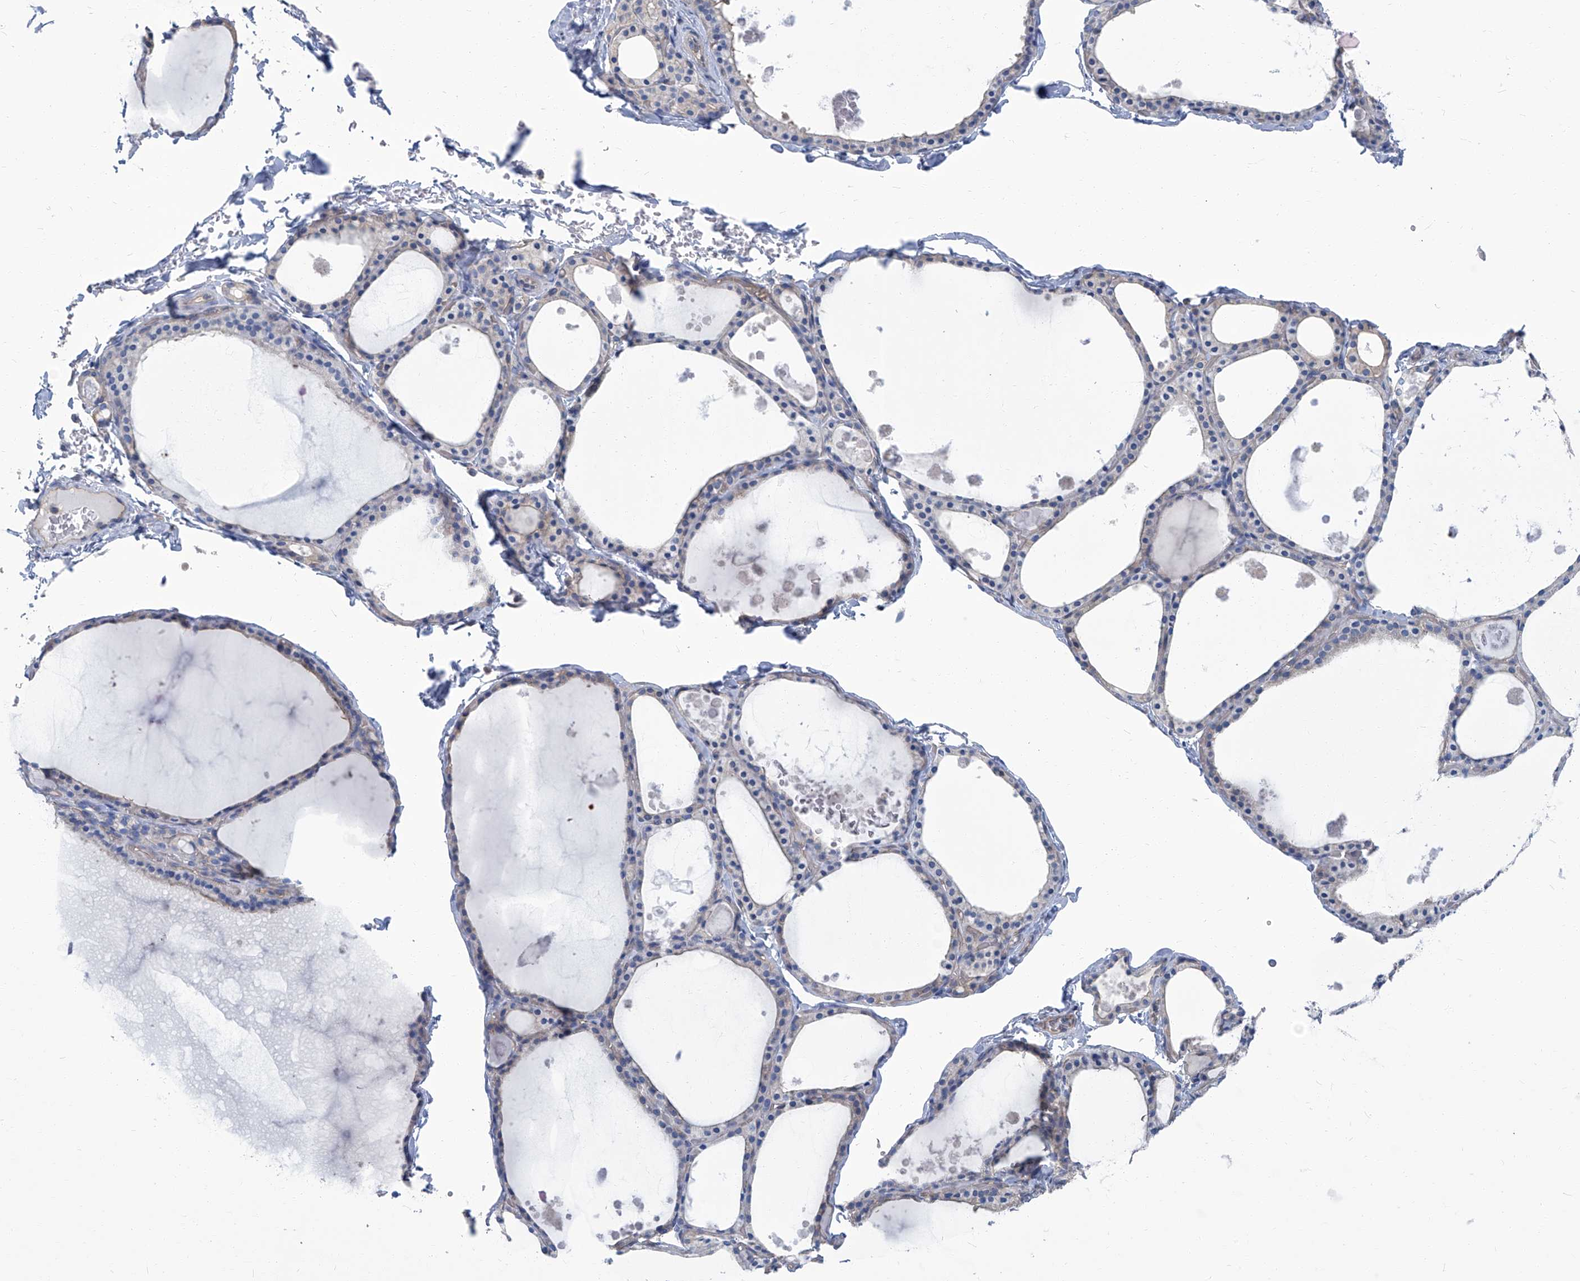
{"staining": {"intensity": "weak", "quantity": "25%-75%", "location": "cytoplasmic/membranous"}, "tissue": "thyroid gland", "cell_type": "Glandular cells", "image_type": "normal", "snomed": [{"axis": "morphology", "description": "Normal tissue, NOS"}, {"axis": "topography", "description": "Thyroid gland"}], "caption": "Approximately 25%-75% of glandular cells in normal human thyroid gland display weak cytoplasmic/membranous protein expression as visualized by brown immunohistochemical staining.", "gene": "PFKL", "patient": {"sex": "male", "age": 56}}